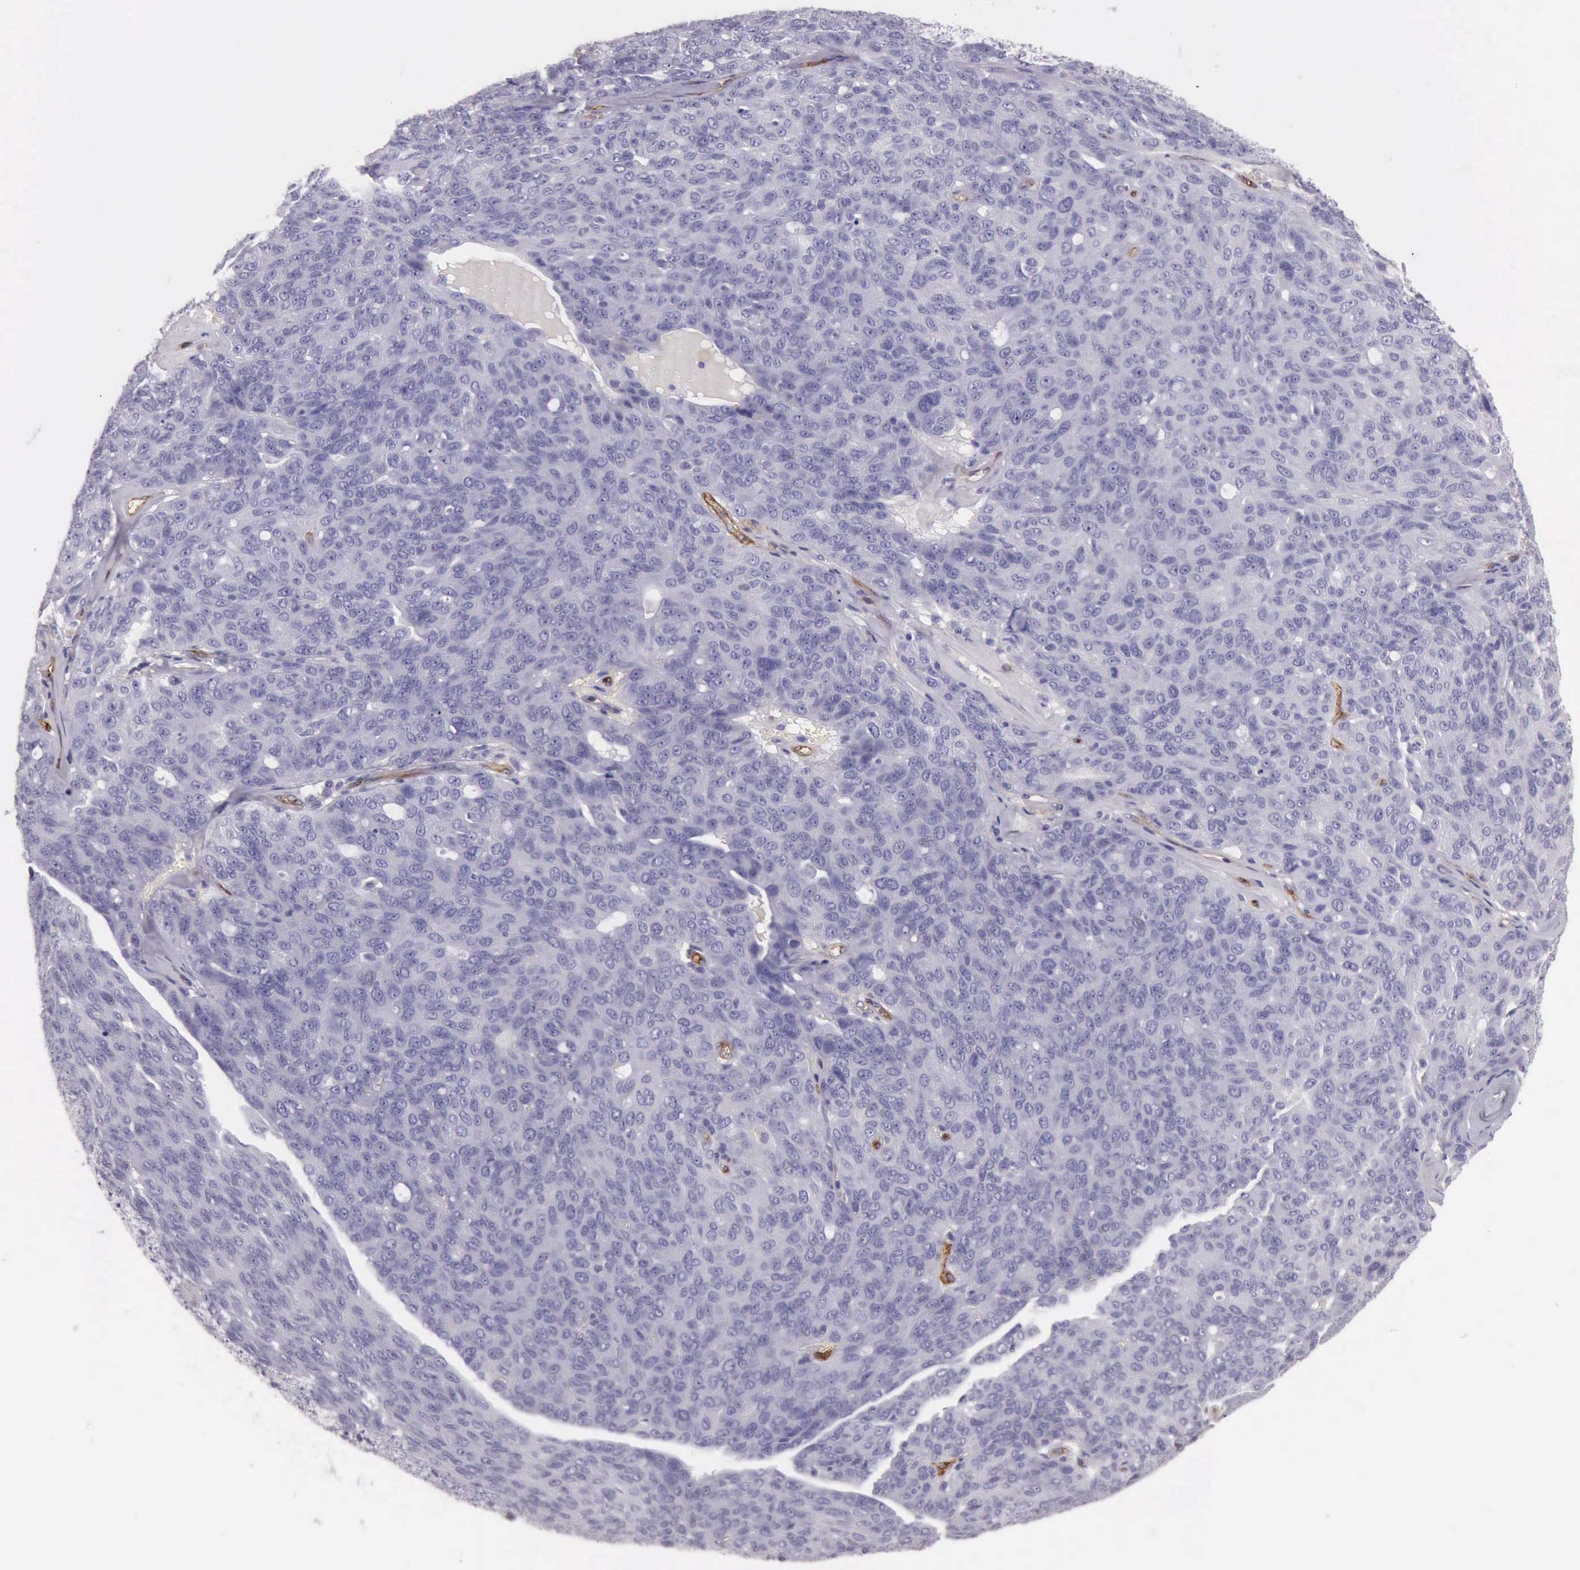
{"staining": {"intensity": "negative", "quantity": "none", "location": "none"}, "tissue": "ovarian cancer", "cell_type": "Tumor cells", "image_type": "cancer", "snomed": [{"axis": "morphology", "description": "Carcinoma, endometroid"}, {"axis": "topography", "description": "Ovary"}], "caption": "Tumor cells show no significant staining in ovarian cancer (endometroid carcinoma).", "gene": "TCEANC", "patient": {"sex": "female", "age": 60}}